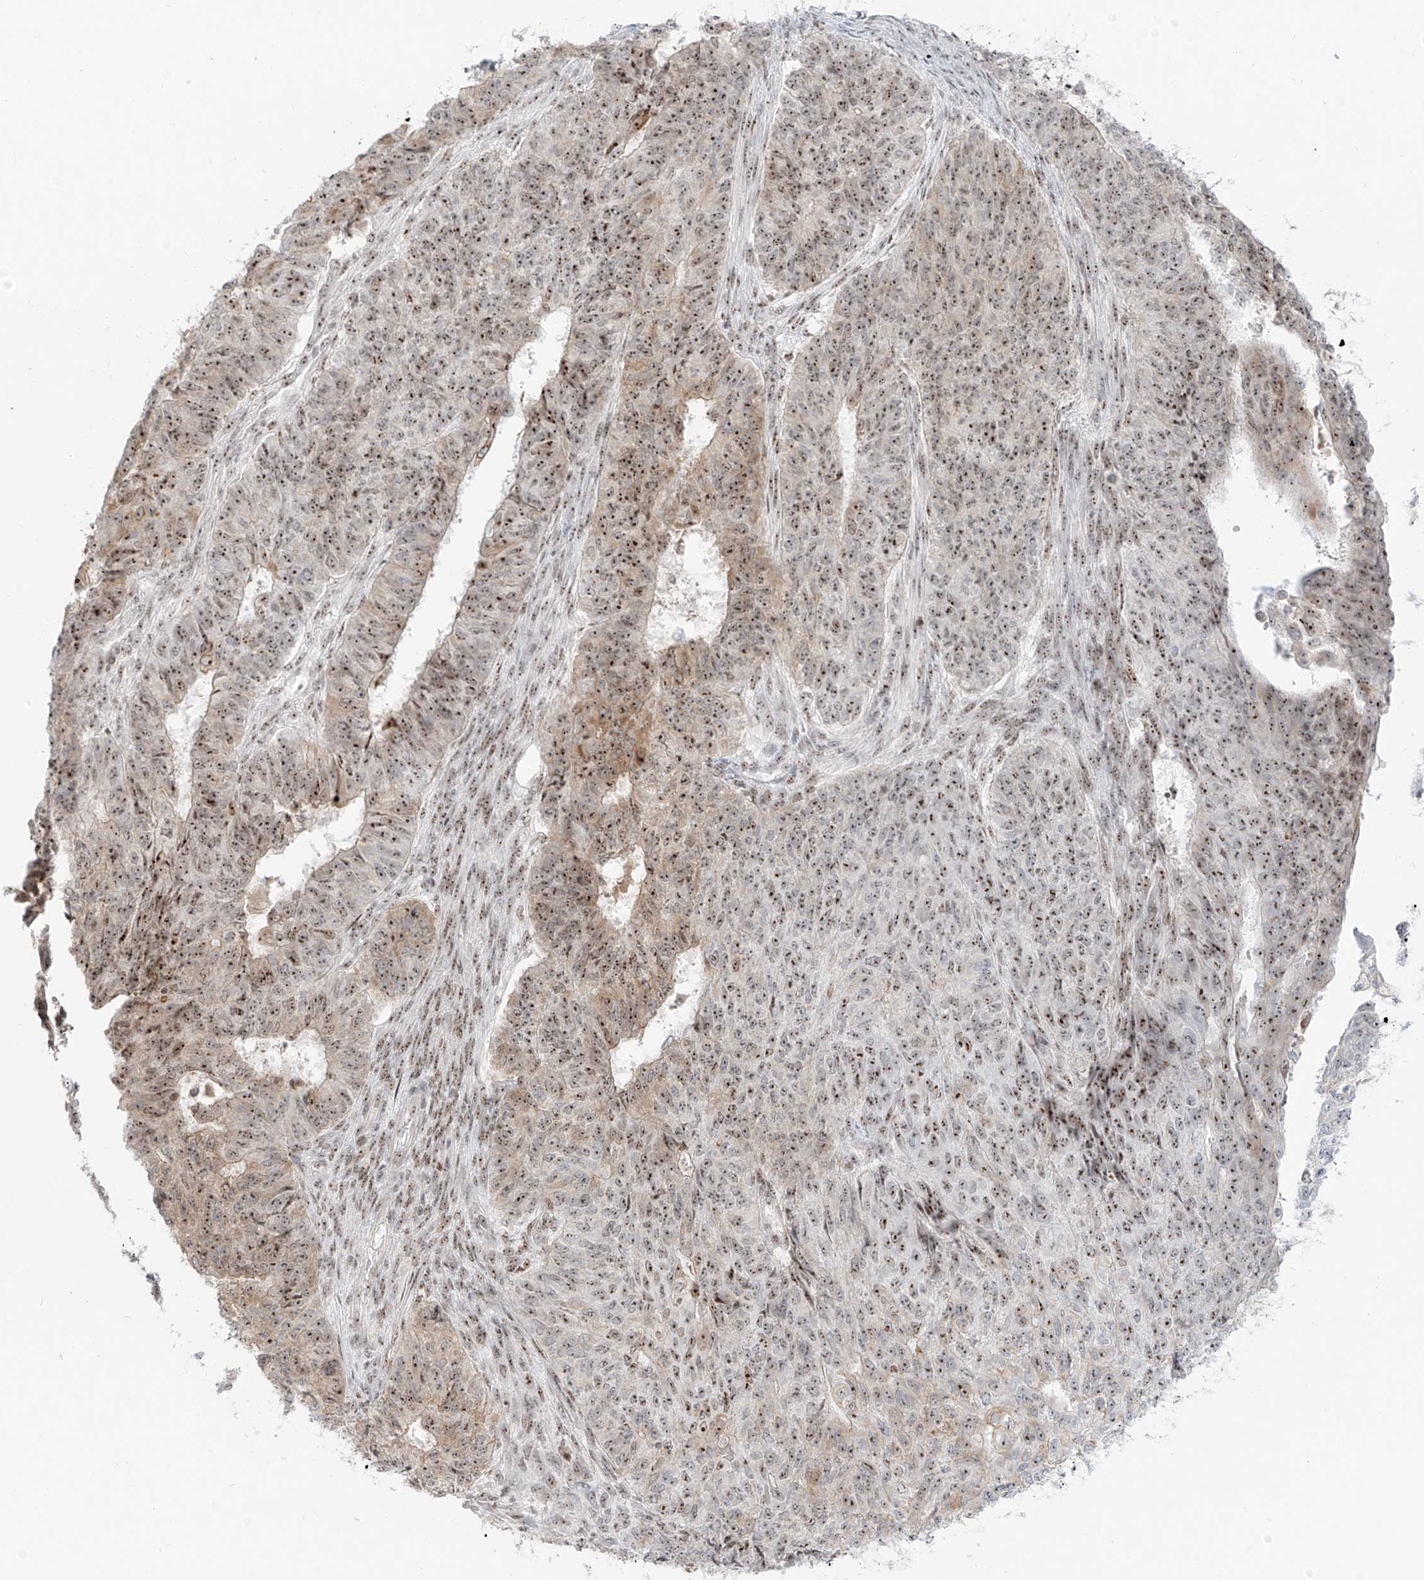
{"staining": {"intensity": "moderate", "quantity": ">75%", "location": "cytoplasmic/membranous,nuclear"}, "tissue": "endometrial cancer", "cell_type": "Tumor cells", "image_type": "cancer", "snomed": [{"axis": "morphology", "description": "Adenocarcinoma, NOS"}, {"axis": "topography", "description": "Endometrium"}], "caption": "An immunohistochemistry histopathology image of neoplastic tissue is shown. Protein staining in brown labels moderate cytoplasmic/membranous and nuclear positivity in endometrial cancer within tumor cells.", "gene": "ZNF512", "patient": {"sex": "female", "age": 32}}